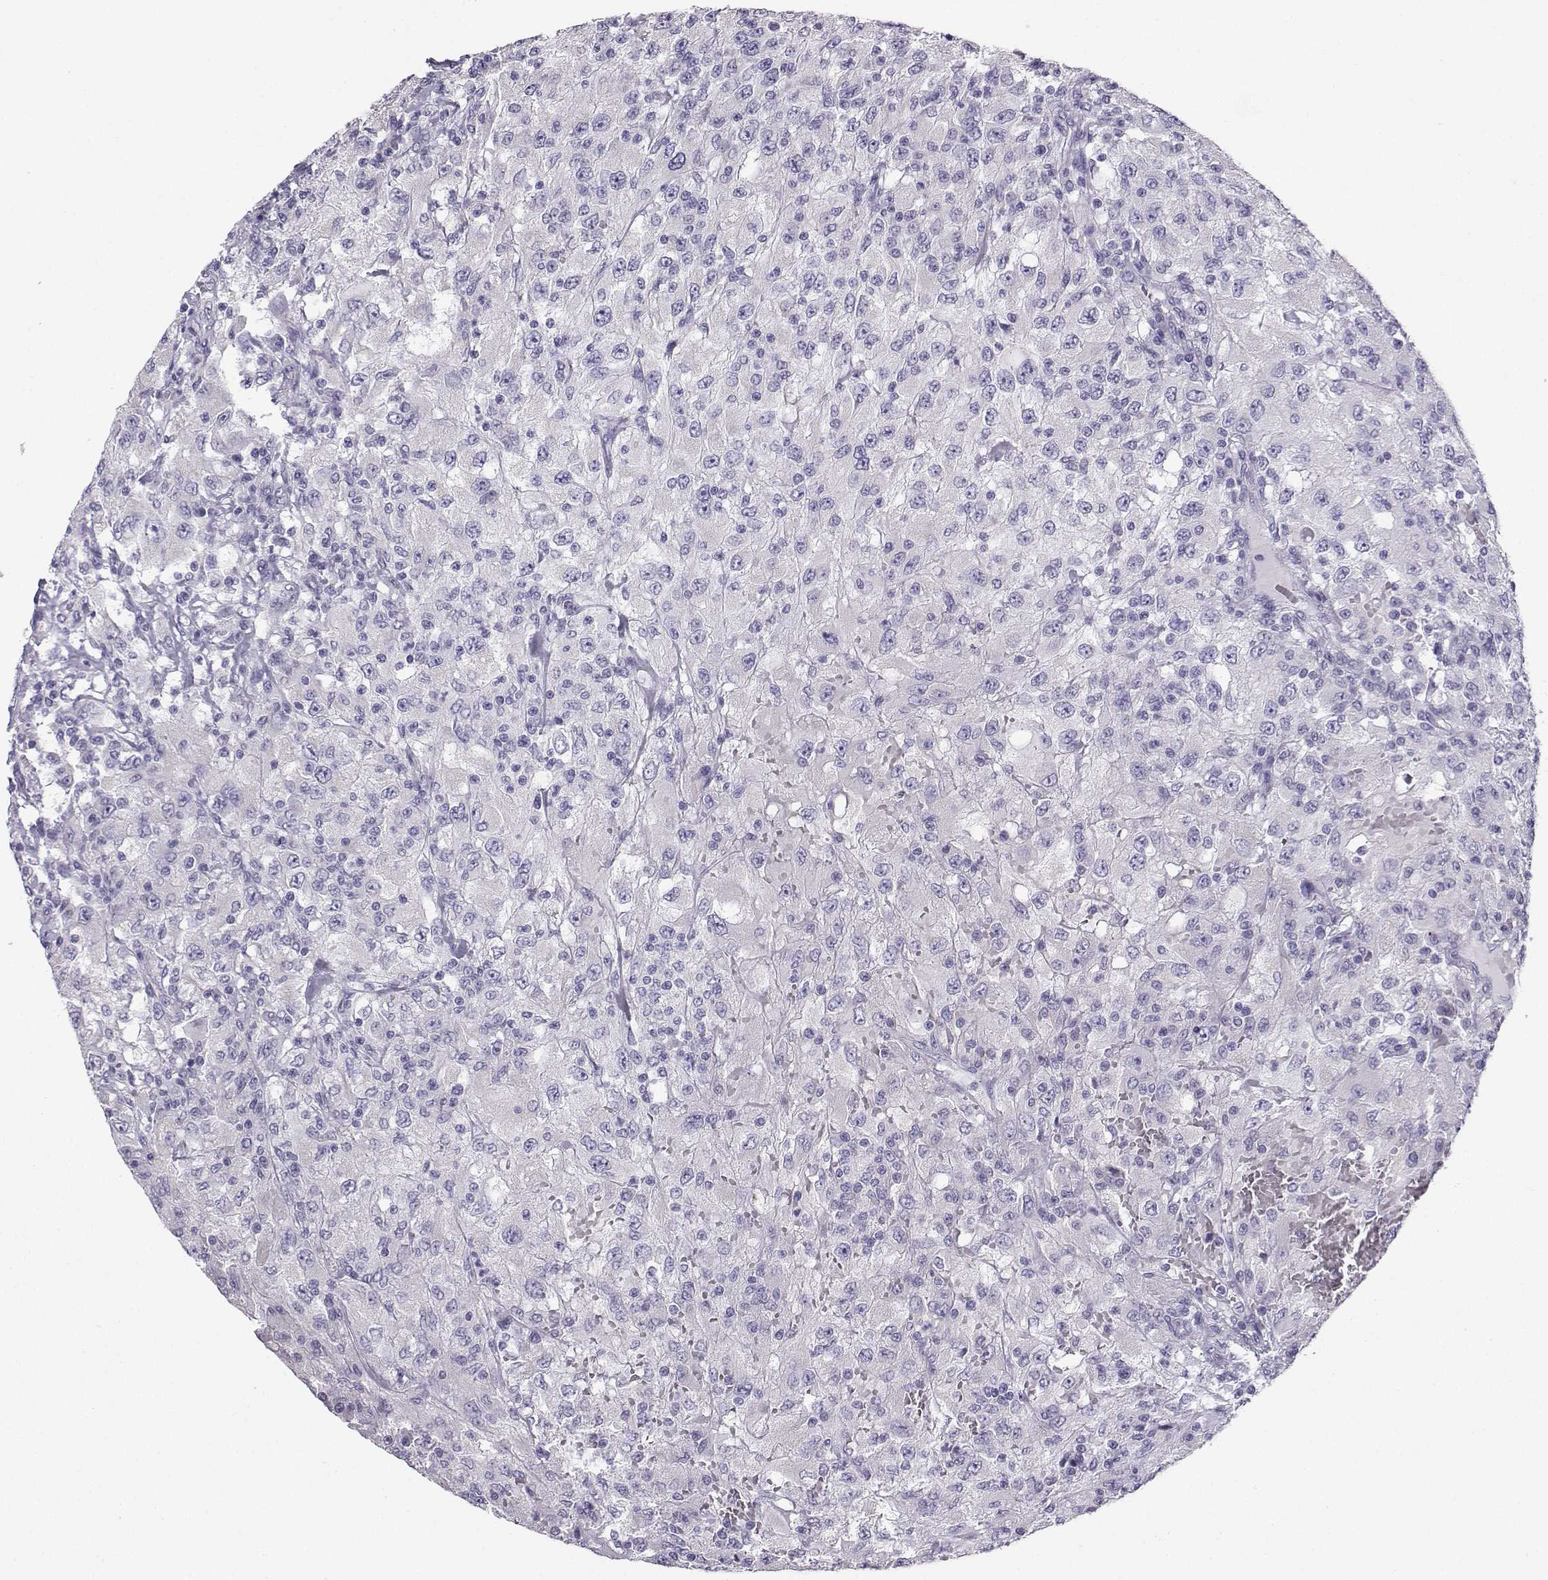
{"staining": {"intensity": "negative", "quantity": "none", "location": "none"}, "tissue": "renal cancer", "cell_type": "Tumor cells", "image_type": "cancer", "snomed": [{"axis": "morphology", "description": "Adenocarcinoma, NOS"}, {"axis": "topography", "description": "Kidney"}], "caption": "Human adenocarcinoma (renal) stained for a protein using immunohistochemistry (IHC) displays no expression in tumor cells.", "gene": "AVP", "patient": {"sex": "female", "age": 67}}